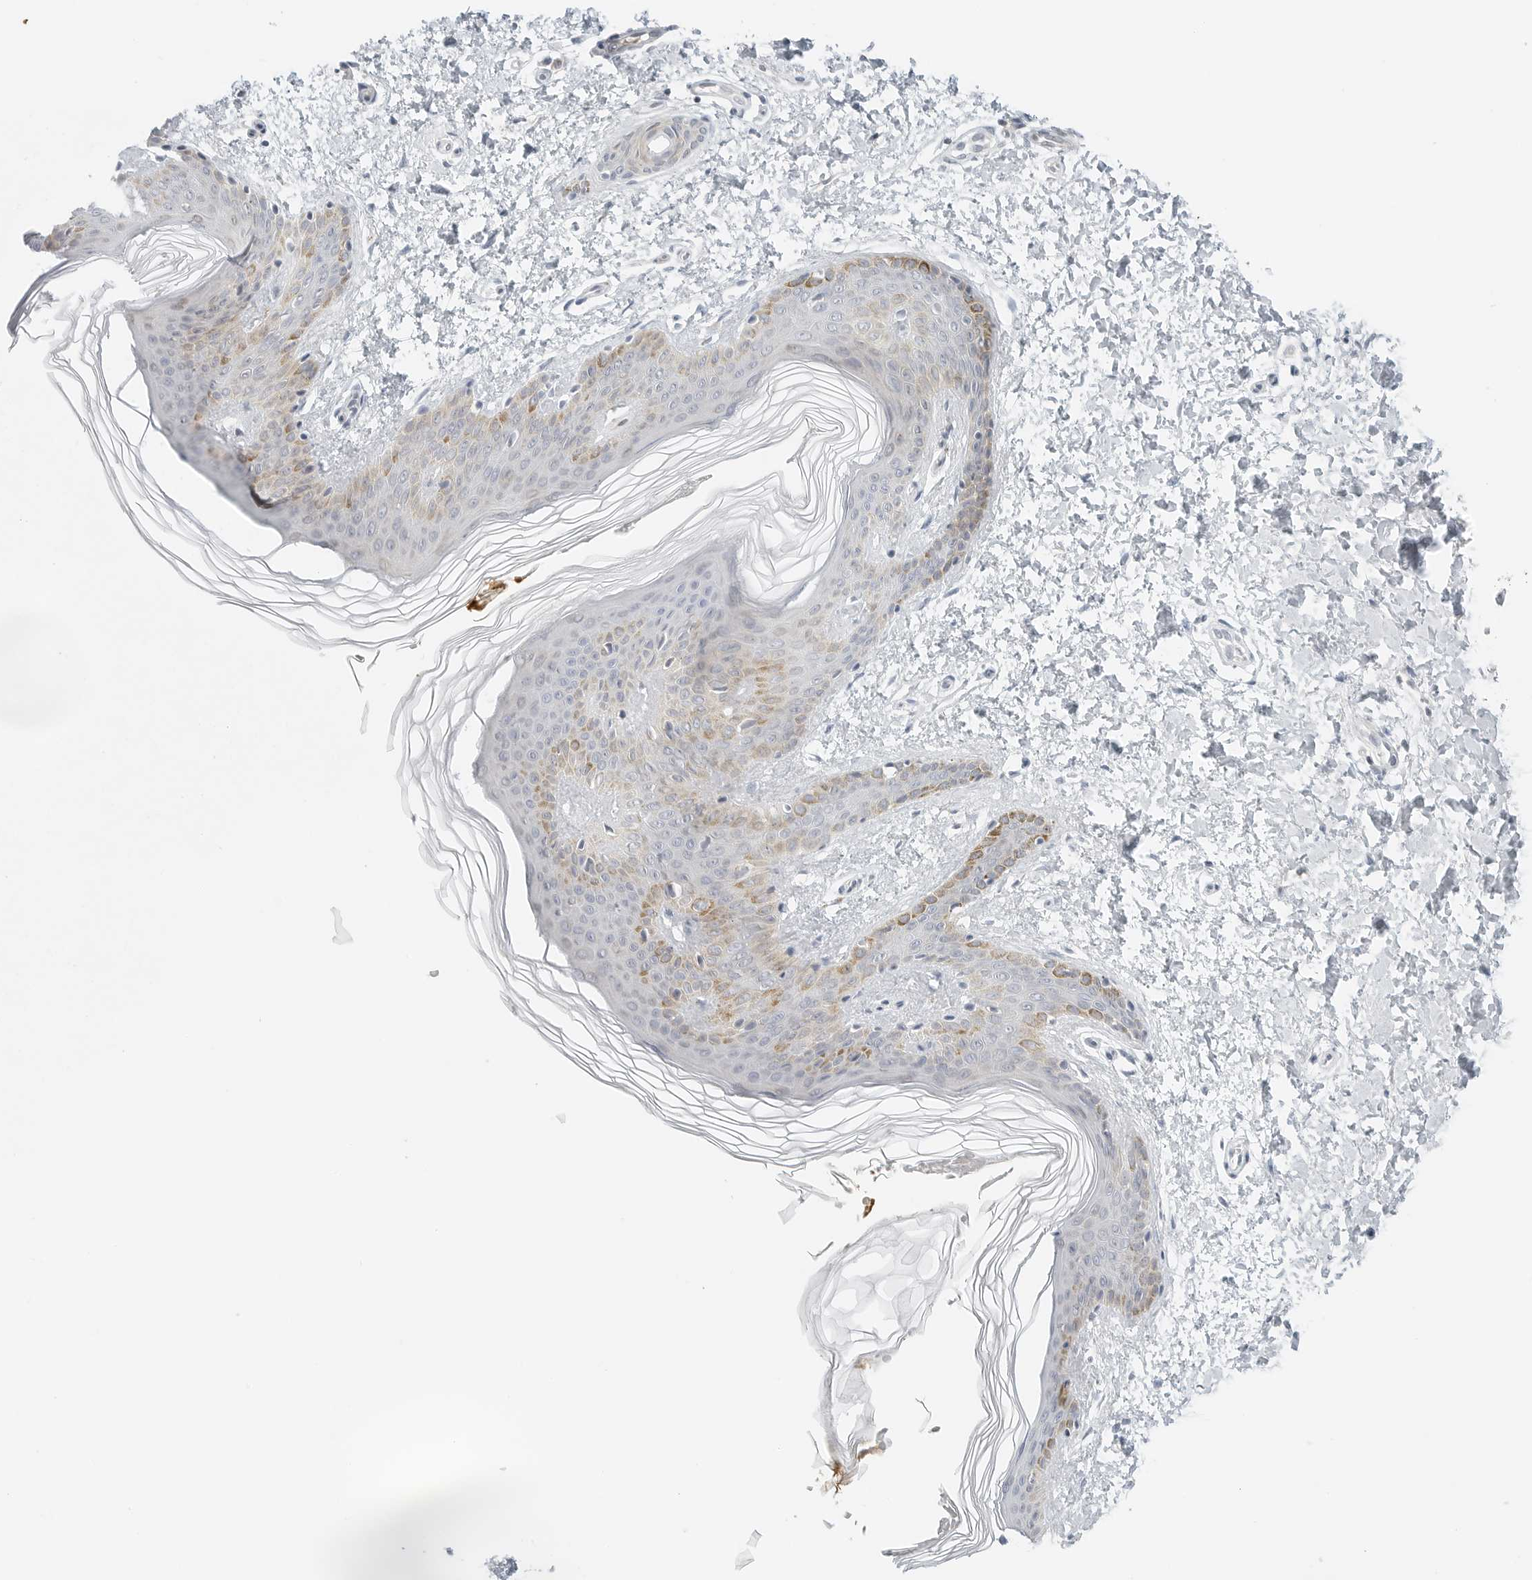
{"staining": {"intensity": "negative", "quantity": "none", "location": "none"}, "tissue": "skin", "cell_type": "Fibroblasts", "image_type": "normal", "snomed": [{"axis": "morphology", "description": "Normal tissue, NOS"}, {"axis": "morphology", "description": "Neoplasm, benign, NOS"}, {"axis": "topography", "description": "Skin"}, {"axis": "topography", "description": "Soft tissue"}], "caption": "DAB (3,3'-diaminobenzidine) immunohistochemical staining of normal skin shows no significant staining in fibroblasts.", "gene": "IQCC", "patient": {"sex": "male", "age": 26}}